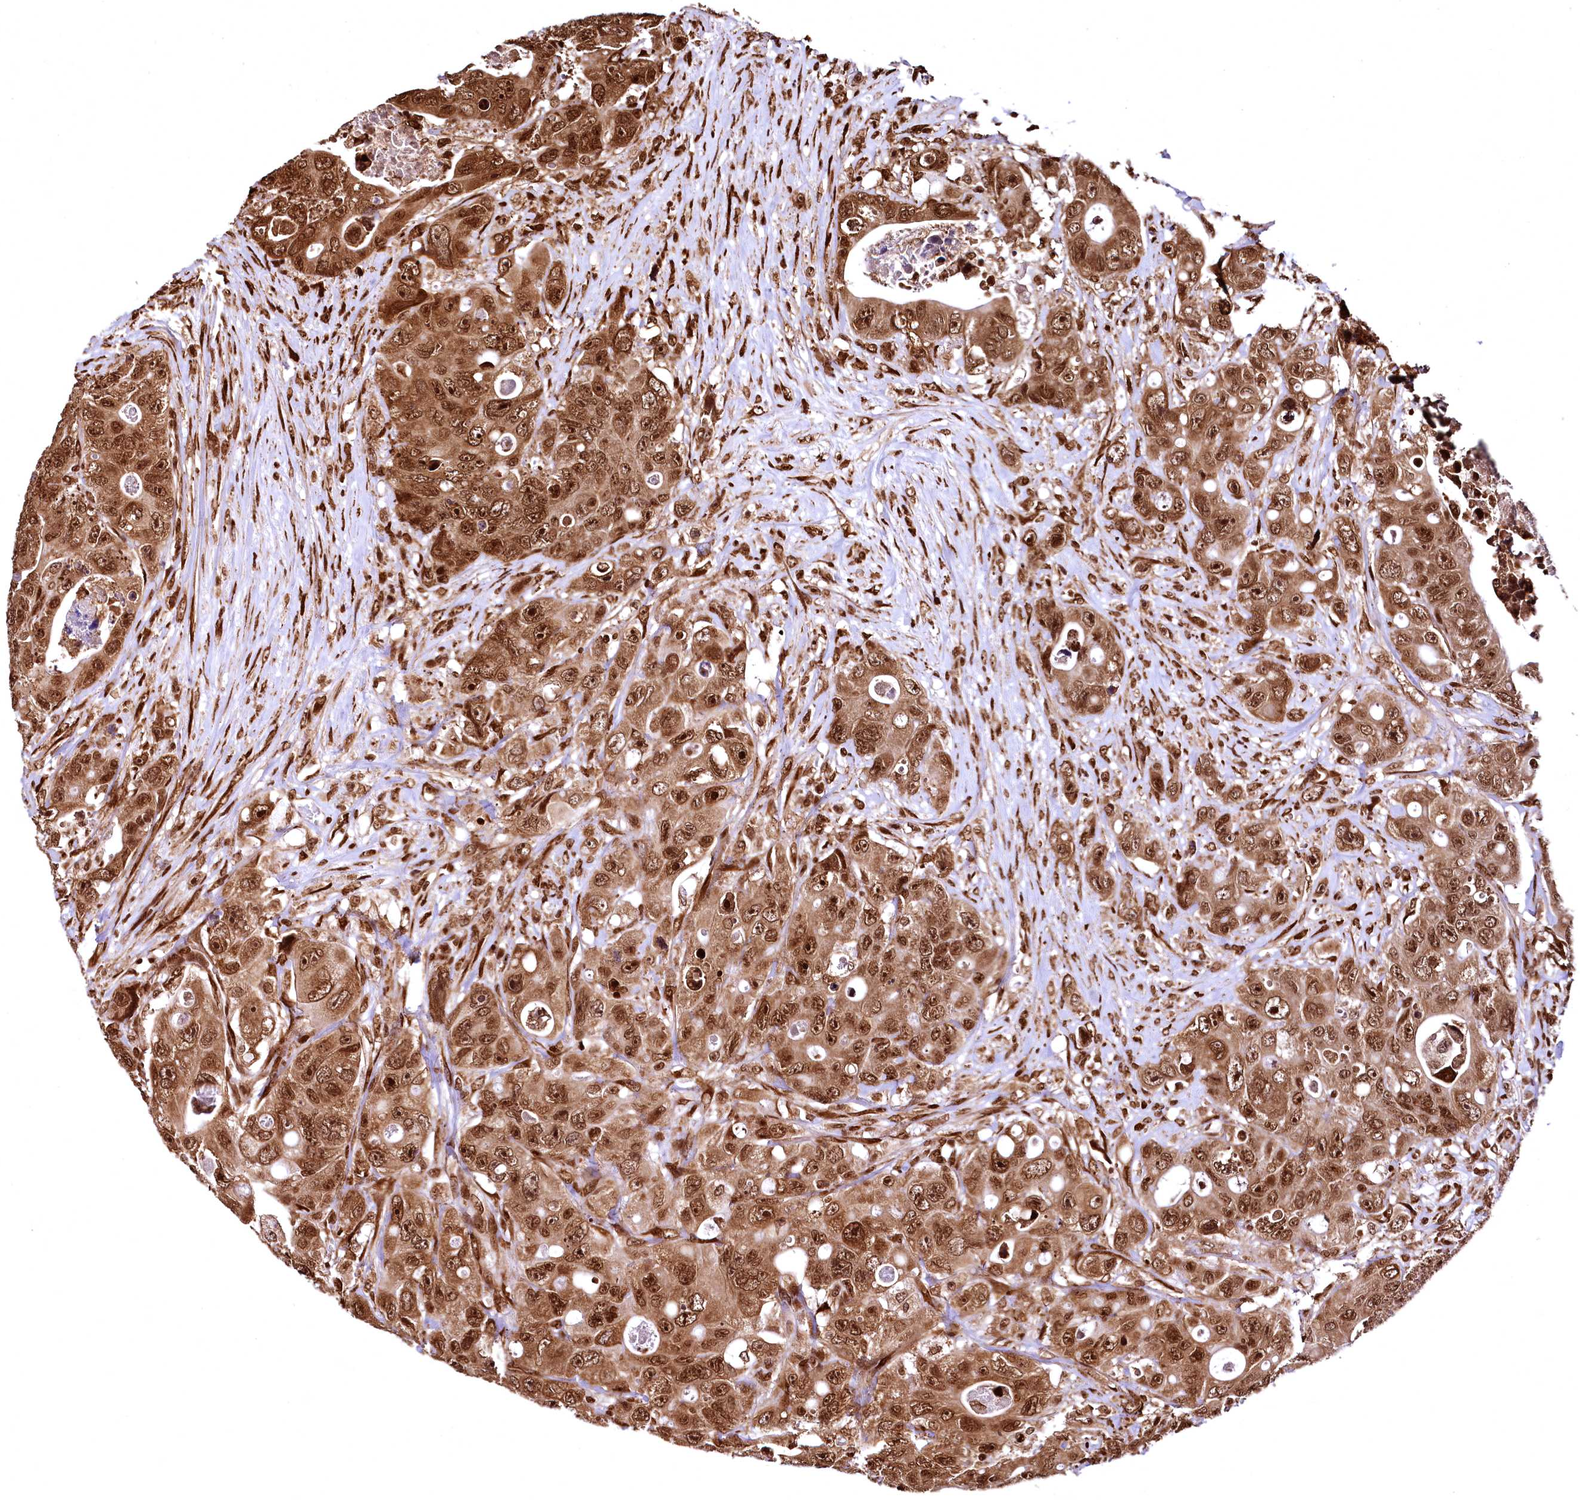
{"staining": {"intensity": "moderate", "quantity": ">75%", "location": "cytoplasmic/membranous,nuclear"}, "tissue": "colorectal cancer", "cell_type": "Tumor cells", "image_type": "cancer", "snomed": [{"axis": "morphology", "description": "Adenocarcinoma, NOS"}, {"axis": "topography", "description": "Colon"}], "caption": "IHC photomicrograph of colorectal adenocarcinoma stained for a protein (brown), which shows medium levels of moderate cytoplasmic/membranous and nuclear positivity in approximately >75% of tumor cells.", "gene": "PDS5B", "patient": {"sex": "female", "age": 46}}